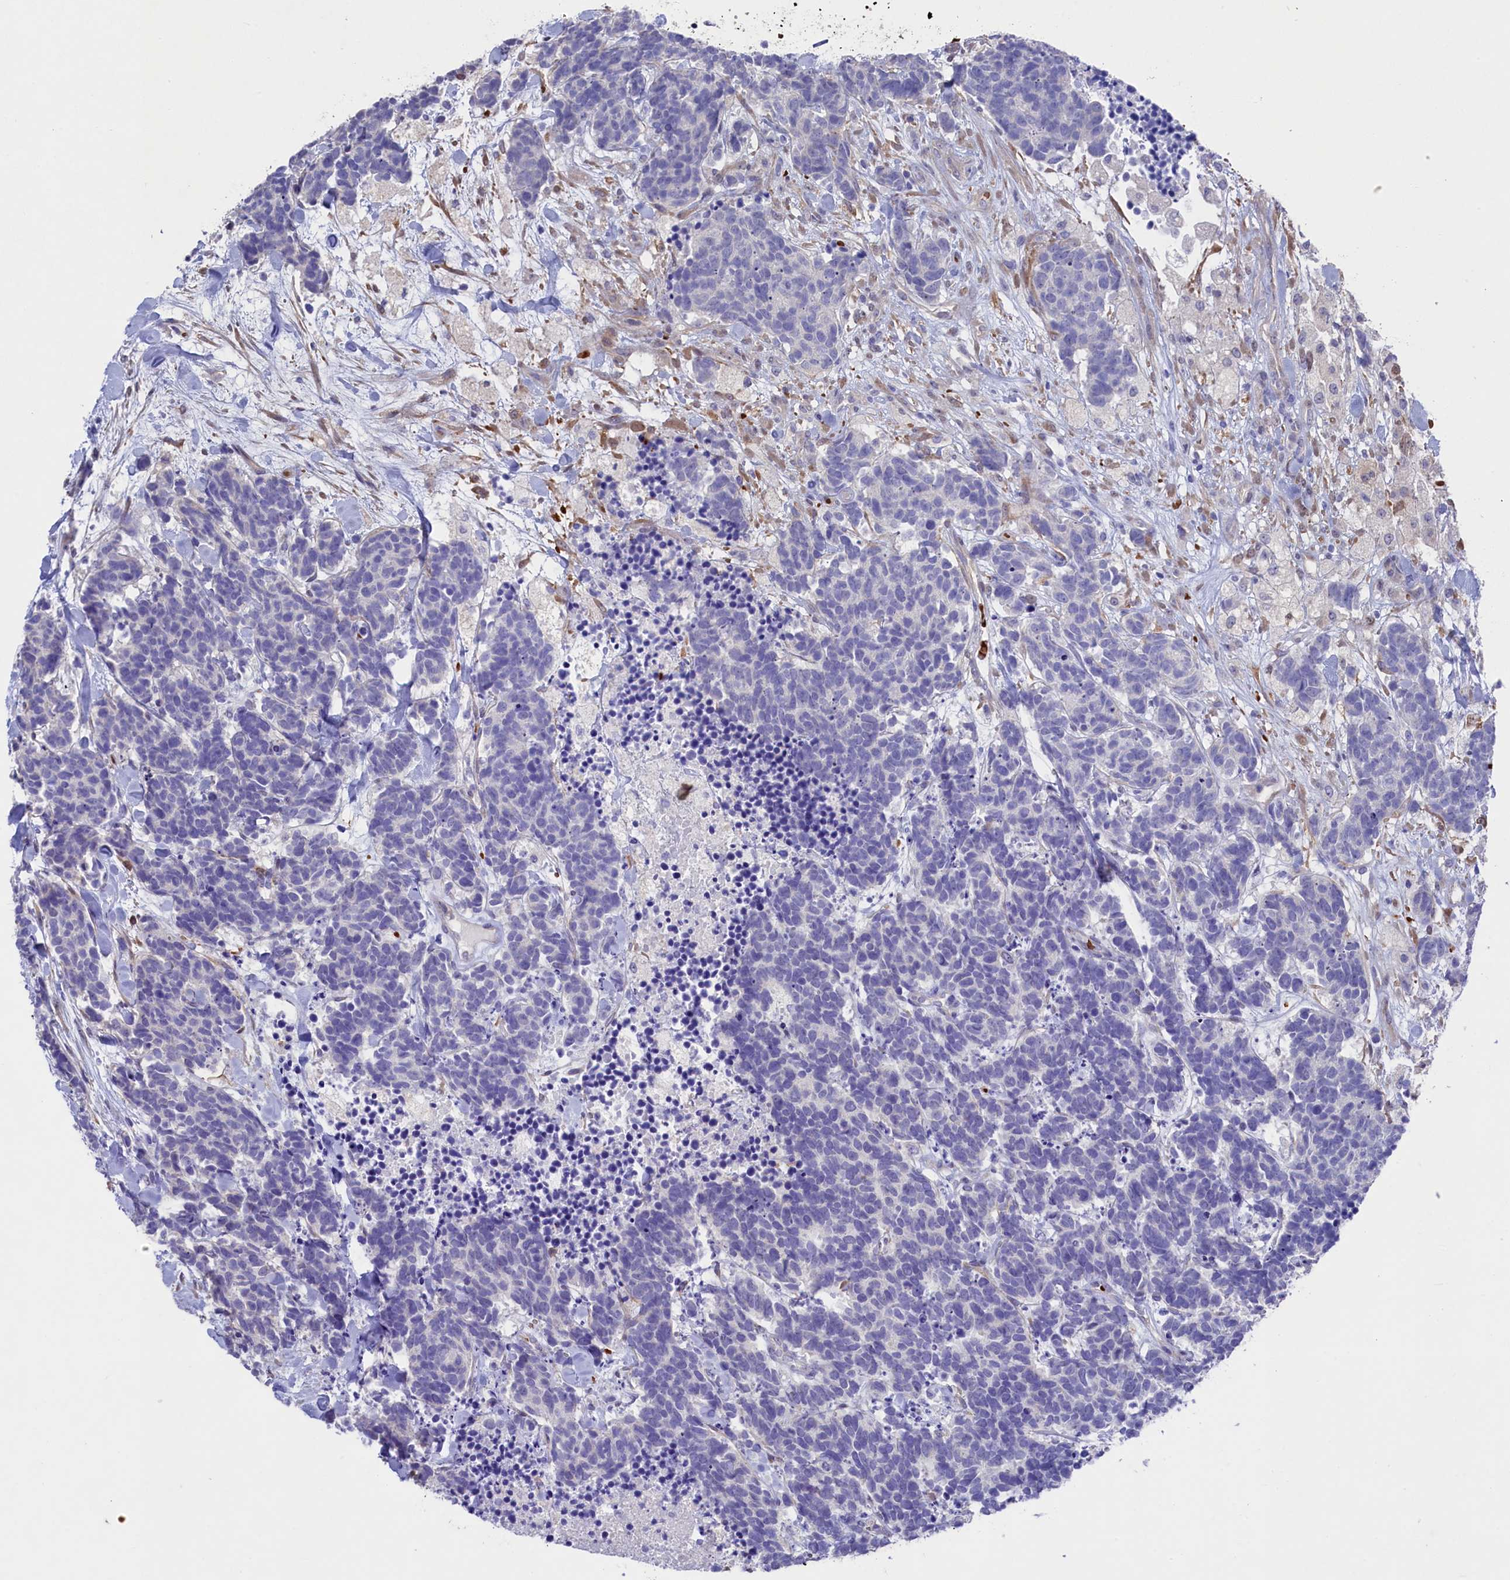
{"staining": {"intensity": "negative", "quantity": "none", "location": "none"}, "tissue": "carcinoid", "cell_type": "Tumor cells", "image_type": "cancer", "snomed": [{"axis": "morphology", "description": "Carcinoma, NOS"}, {"axis": "morphology", "description": "Carcinoid, malignant, NOS"}, {"axis": "topography", "description": "Prostate"}], "caption": "An IHC histopathology image of carcinoid (malignant) is shown. There is no staining in tumor cells of carcinoid (malignant).", "gene": "LHFPL4", "patient": {"sex": "male", "age": 57}}